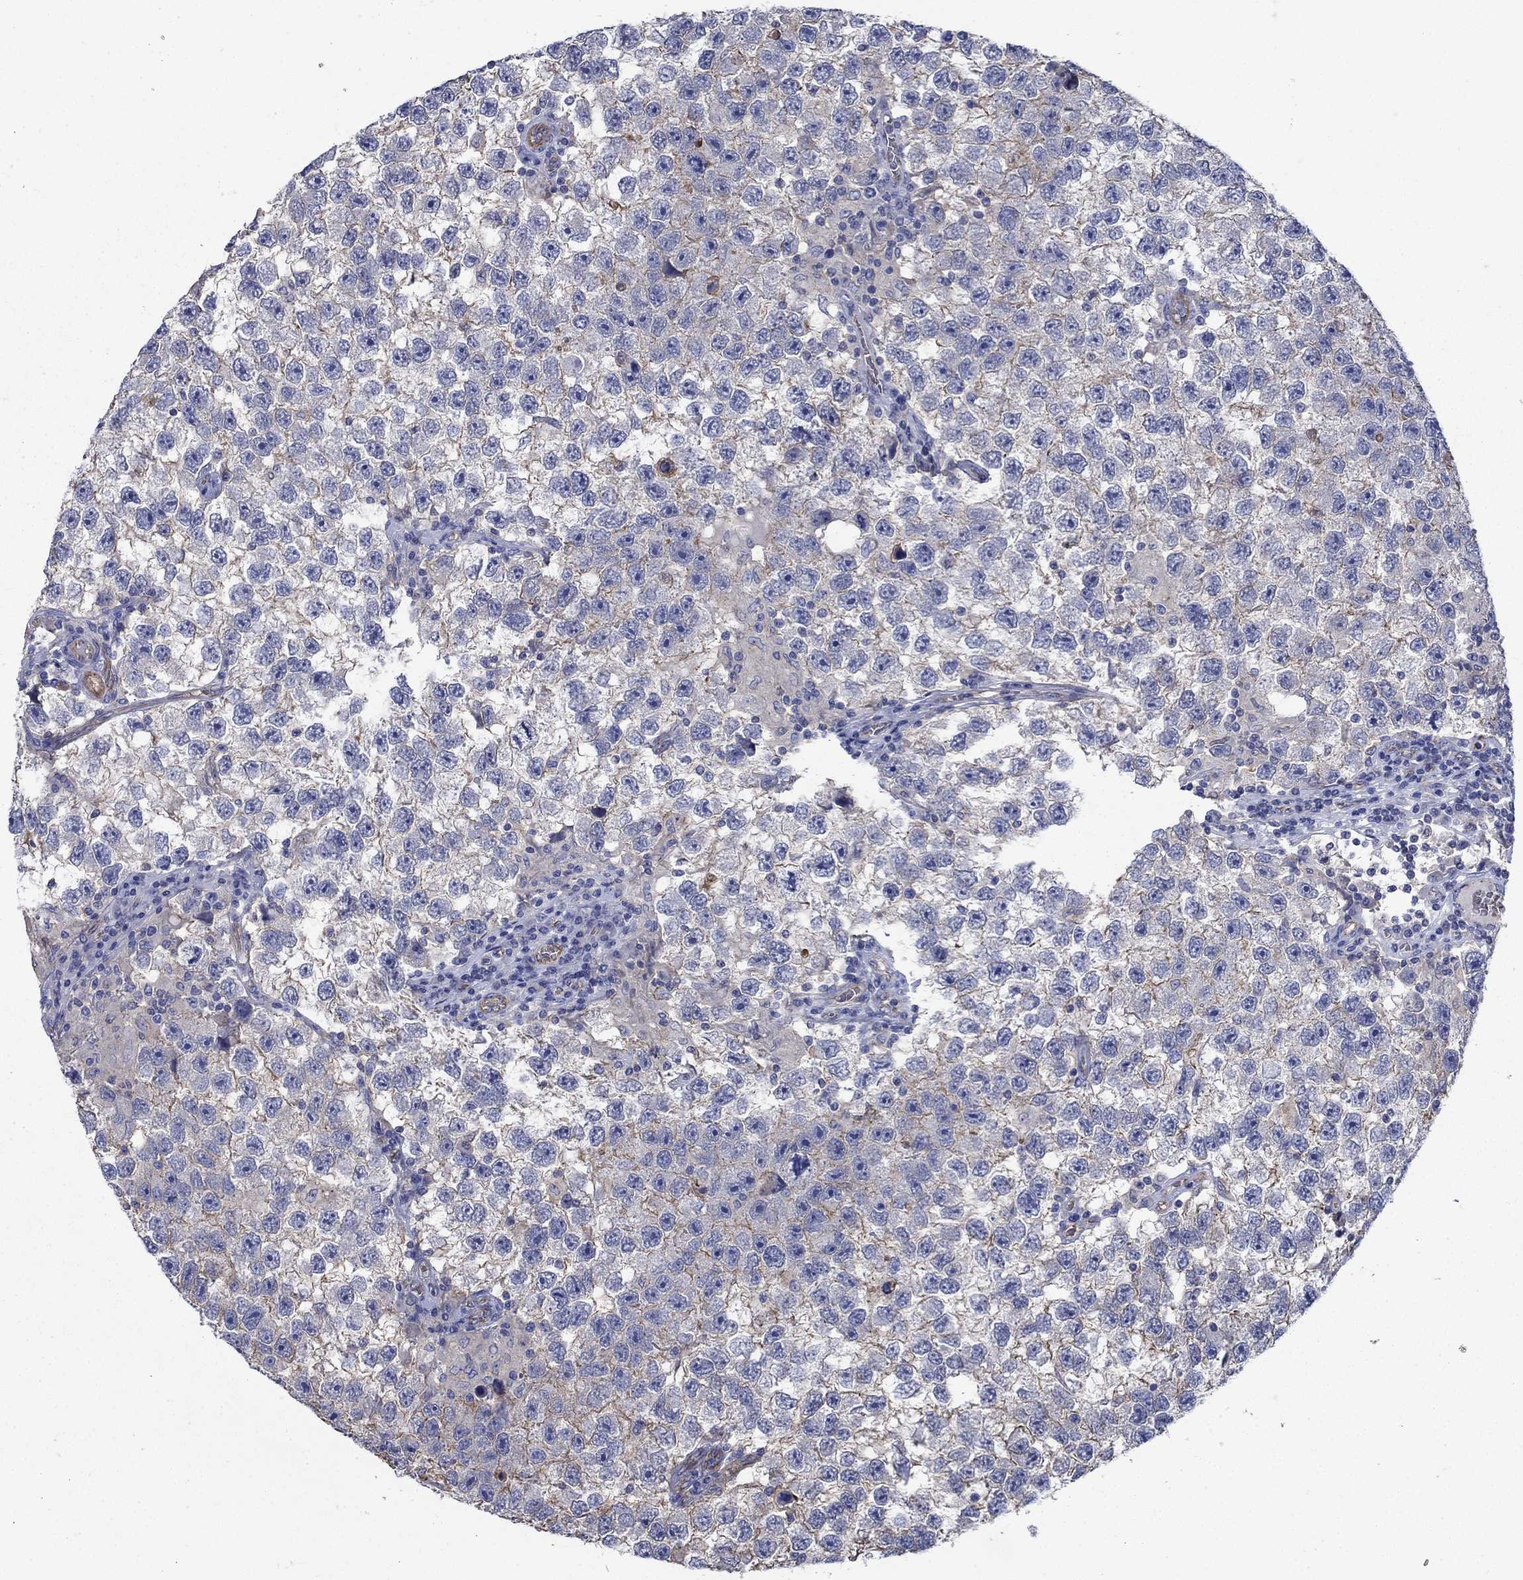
{"staining": {"intensity": "moderate", "quantity": "<25%", "location": "cytoplasmic/membranous"}, "tissue": "testis cancer", "cell_type": "Tumor cells", "image_type": "cancer", "snomed": [{"axis": "morphology", "description": "Seminoma, NOS"}, {"axis": "topography", "description": "Testis"}], "caption": "An image of human seminoma (testis) stained for a protein shows moderate cytoplasmic/membranous brown staining in tumor cells. Using DAB (3,3'-diaminobenzidine) (brown) and hematoxylin (blue) stains, captured at high magnification using brightfield microscopy.", "gene": "FLNC", "patient": {"sex": "male", "age": 26}}